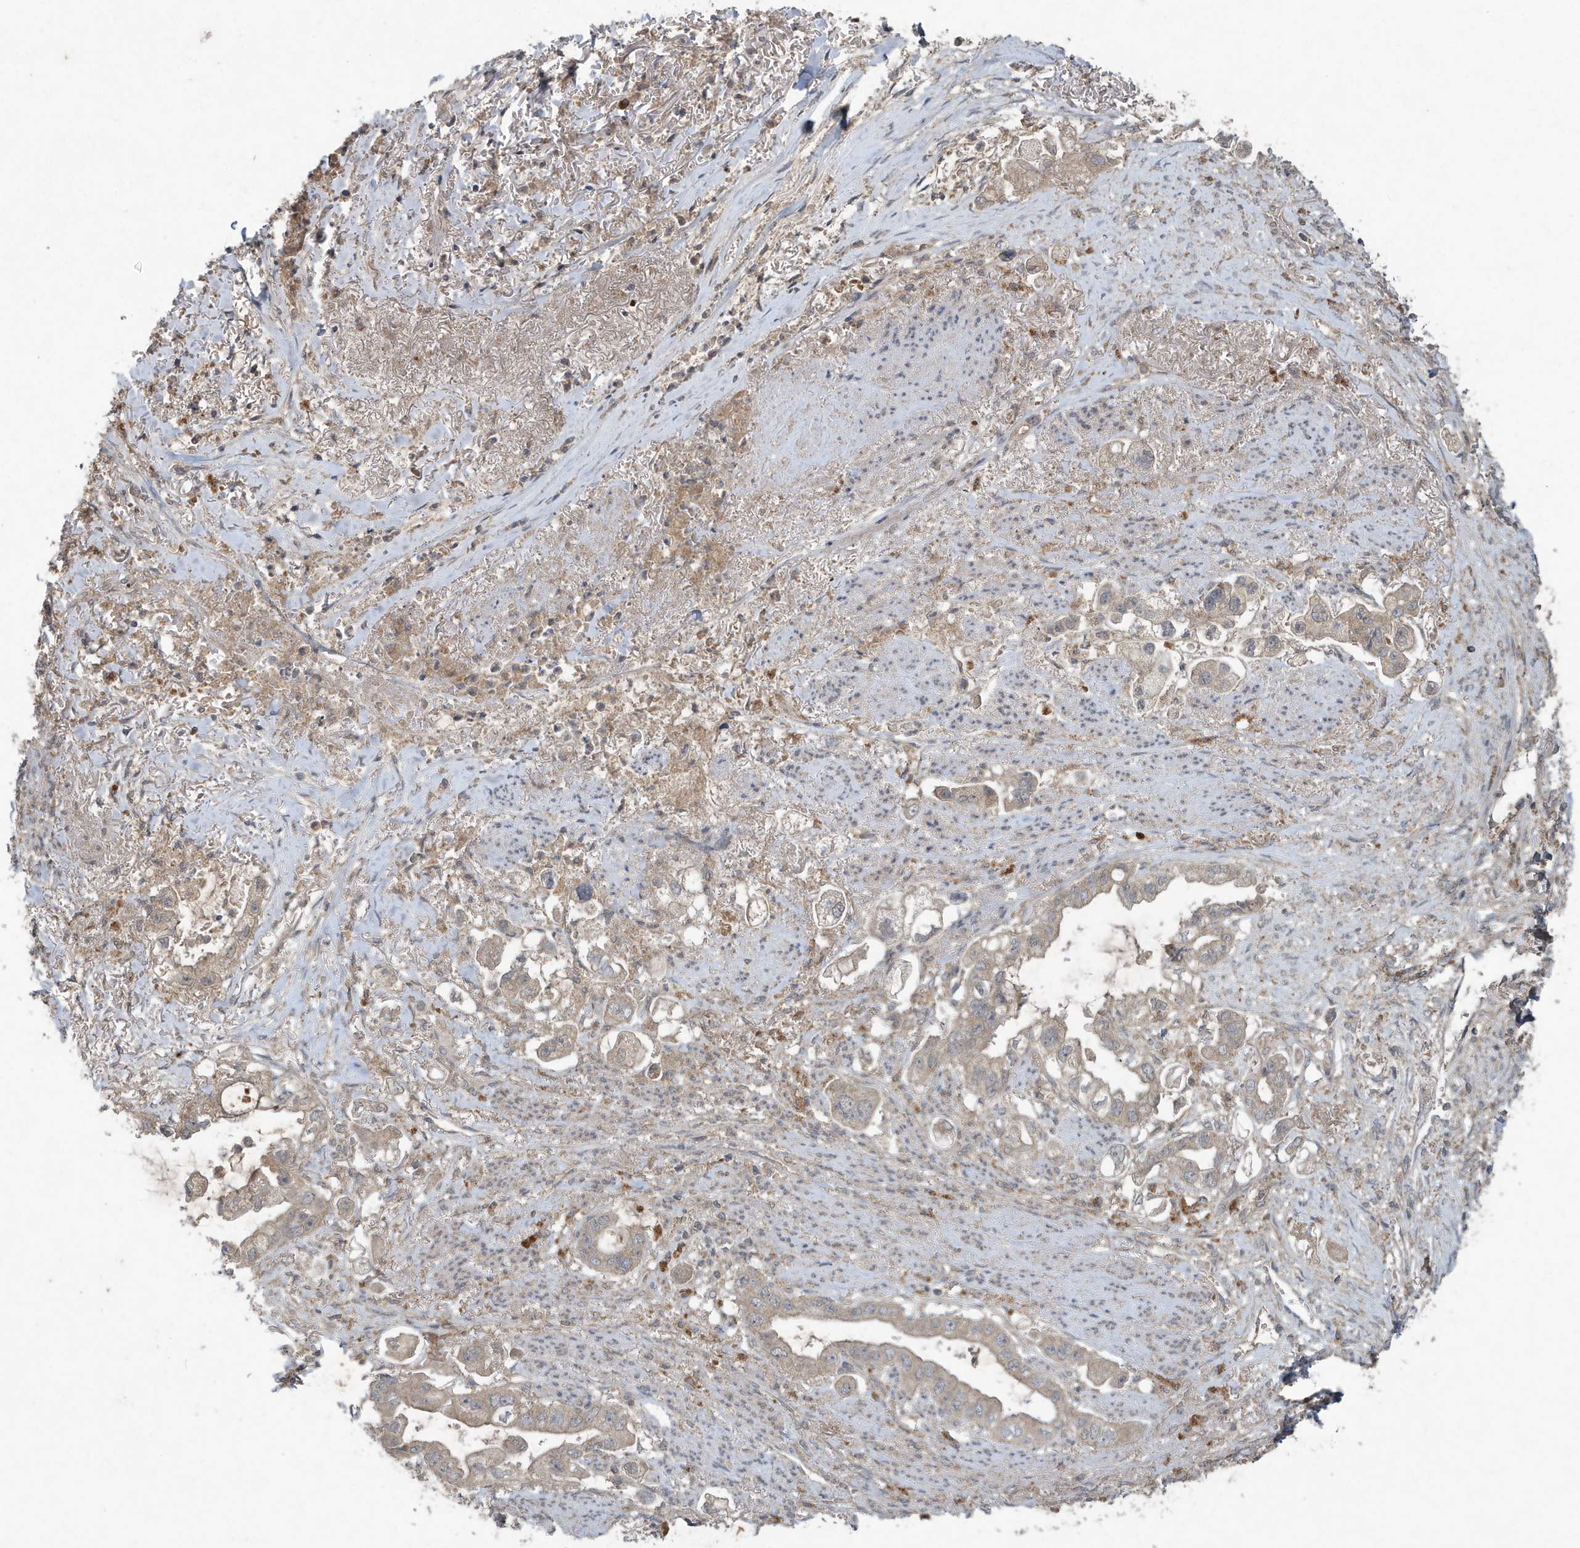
{"staining": {"intensity": "weak", "quantity": ">75%", "location": "cytoplasmic/membranous"}, "tissue": "stomach cancer", "cell_type": "Tumor cells", "image_type": "cancer", "snomed": [{"axis": "morphology", "description": "Adenocarcinoma, NOS"}, {"axis": "topography", "description": "Stomach"}], "caption": "Immunohistochemistry histopathology image of human stomach cancer (adenocarcinoma) stained for a protein (brown), which exhibits low levels of weak cytoplasmic/membranous positivity in about >75% of tumor cells.", "gene": "C1RL", "patient": {"sex": "male", "age": 62}}